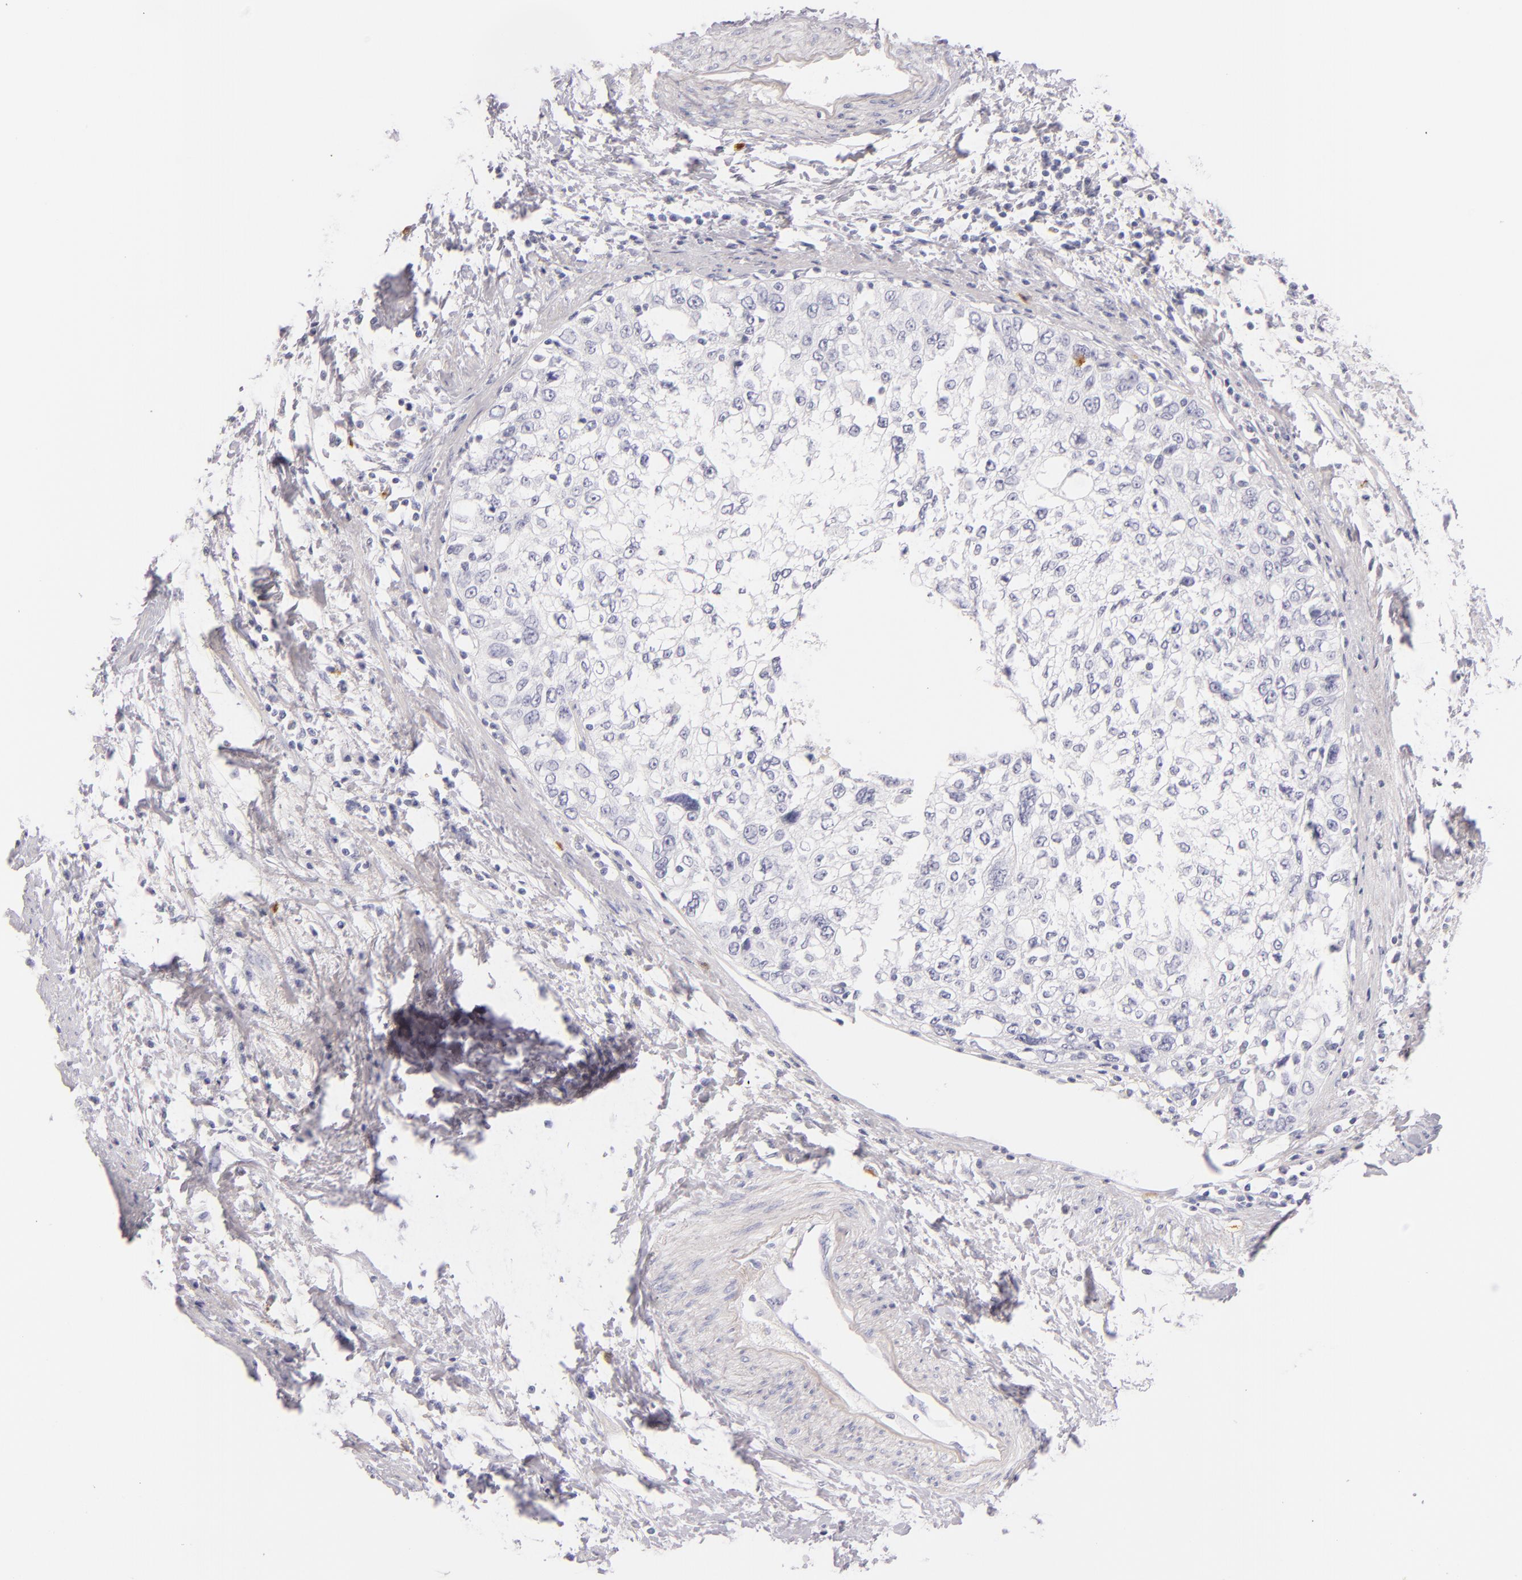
{"staining": {"intensity": "negative", "quantity": "none", "location": "none"}, "tissue": "cervical cancer", "cell_type": "Tumor cells", "image_type": "cancer", "snomed": [{"axis": "morphology", "description": "Squamous cell carcinoma, NOS"}, {"axis": "topography", "description": "Cervix"}], "caption": "Immunohistochemistry (IHC) image of neoplastic tissue: human cervical cancer stained with DAB (3,3'-diaminobenzidine) displays no significant protein expression in tumor cells.", "gene": "TPSD1", "patient": {"sex": "female", "age": 57}}